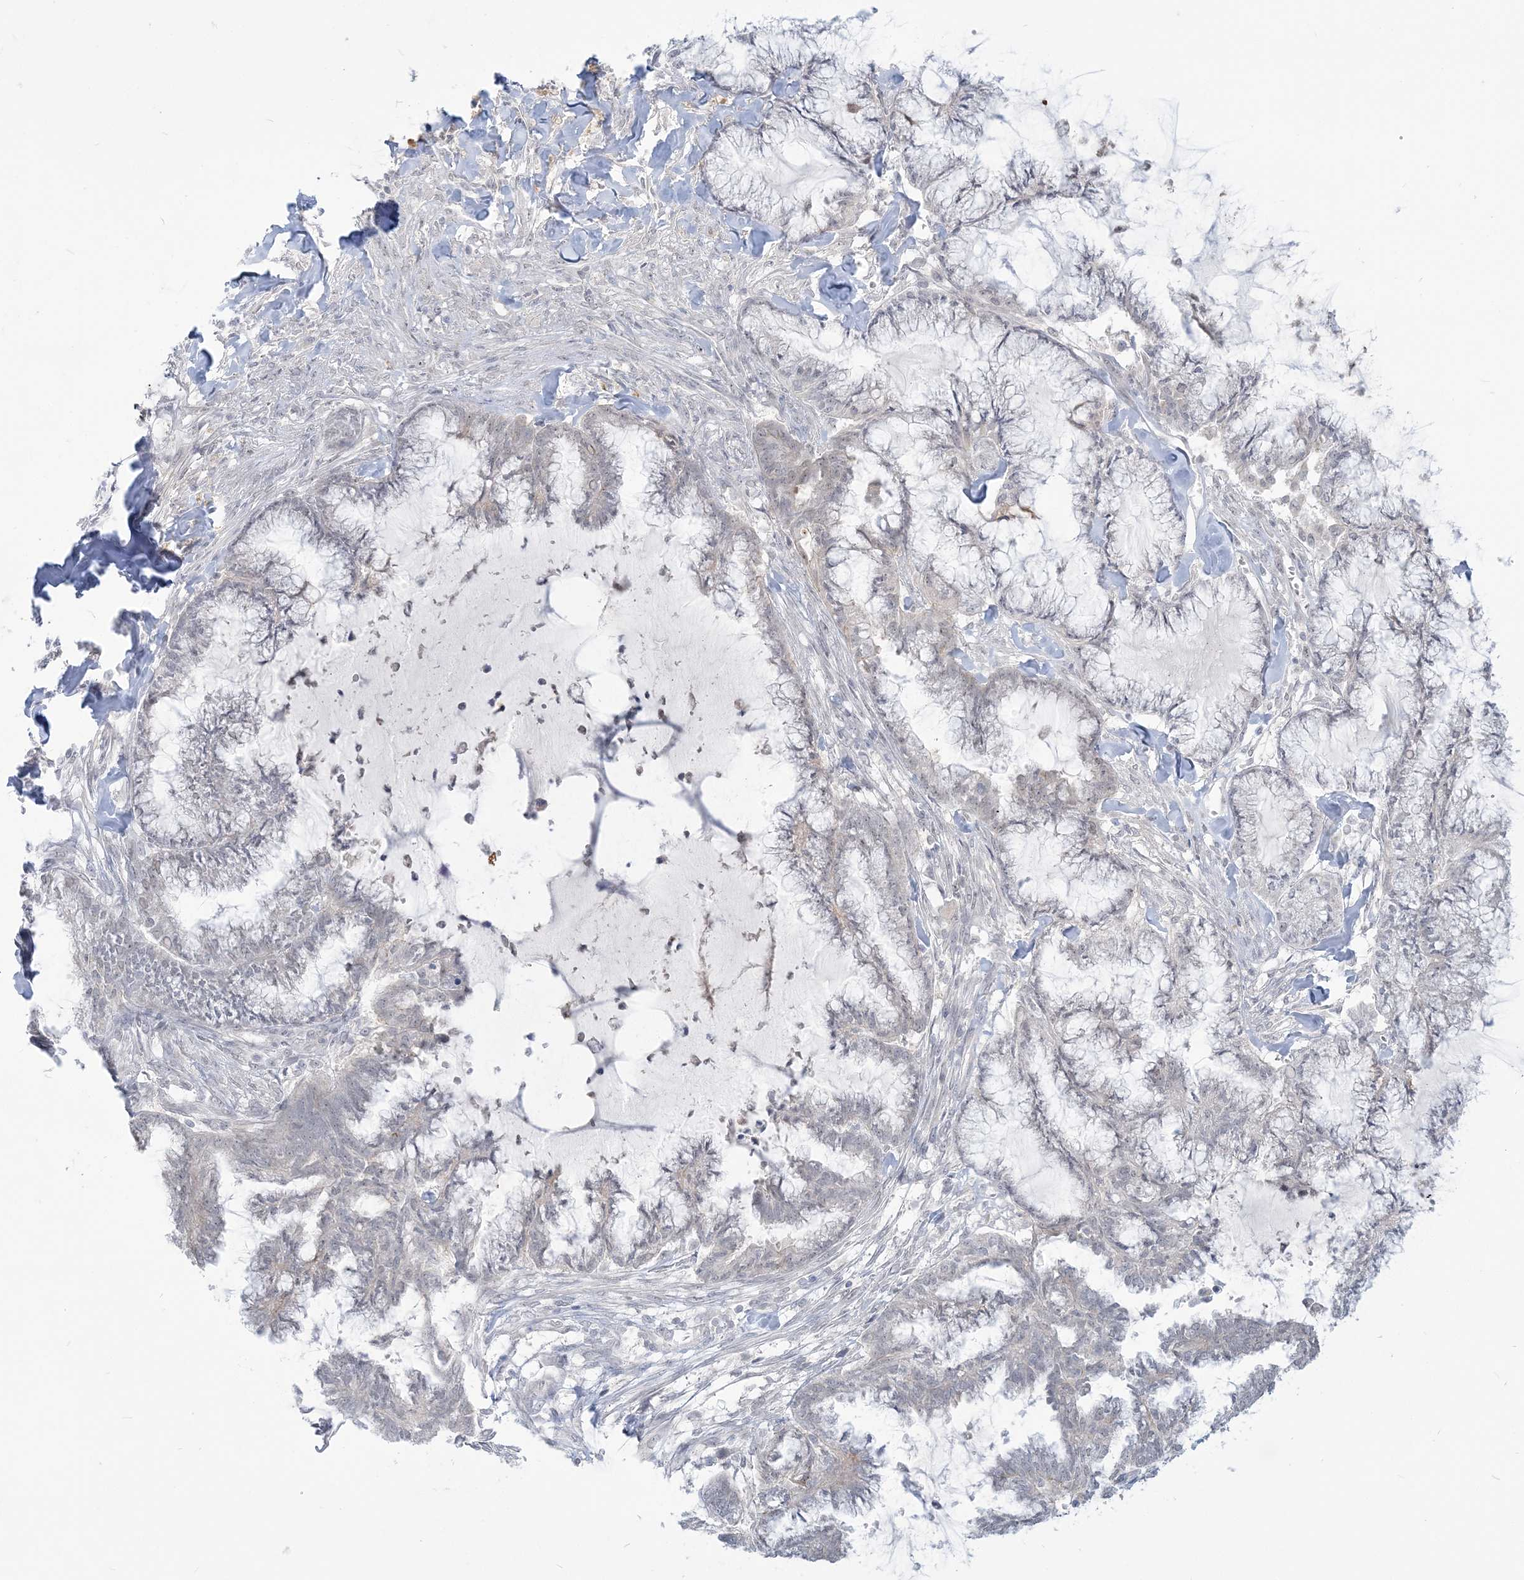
{"staining": {"intensity": "negative", "quantity": "none", "location": "none"}, "tissue": "endometrial cancer", "cell_type": "Tumor cells", "image_type": "cancer", "snomed": [{"axis": "morphology", "description": "Adenocarcinoma, NOS"}, {"axis": "topography", "description": "Endometrium"}], "caption": "Tumor cells show no significant protein positivity in endometrial cancer.", "gene": "SDAD1", "patient": {"sex": "female", "age": 86}}